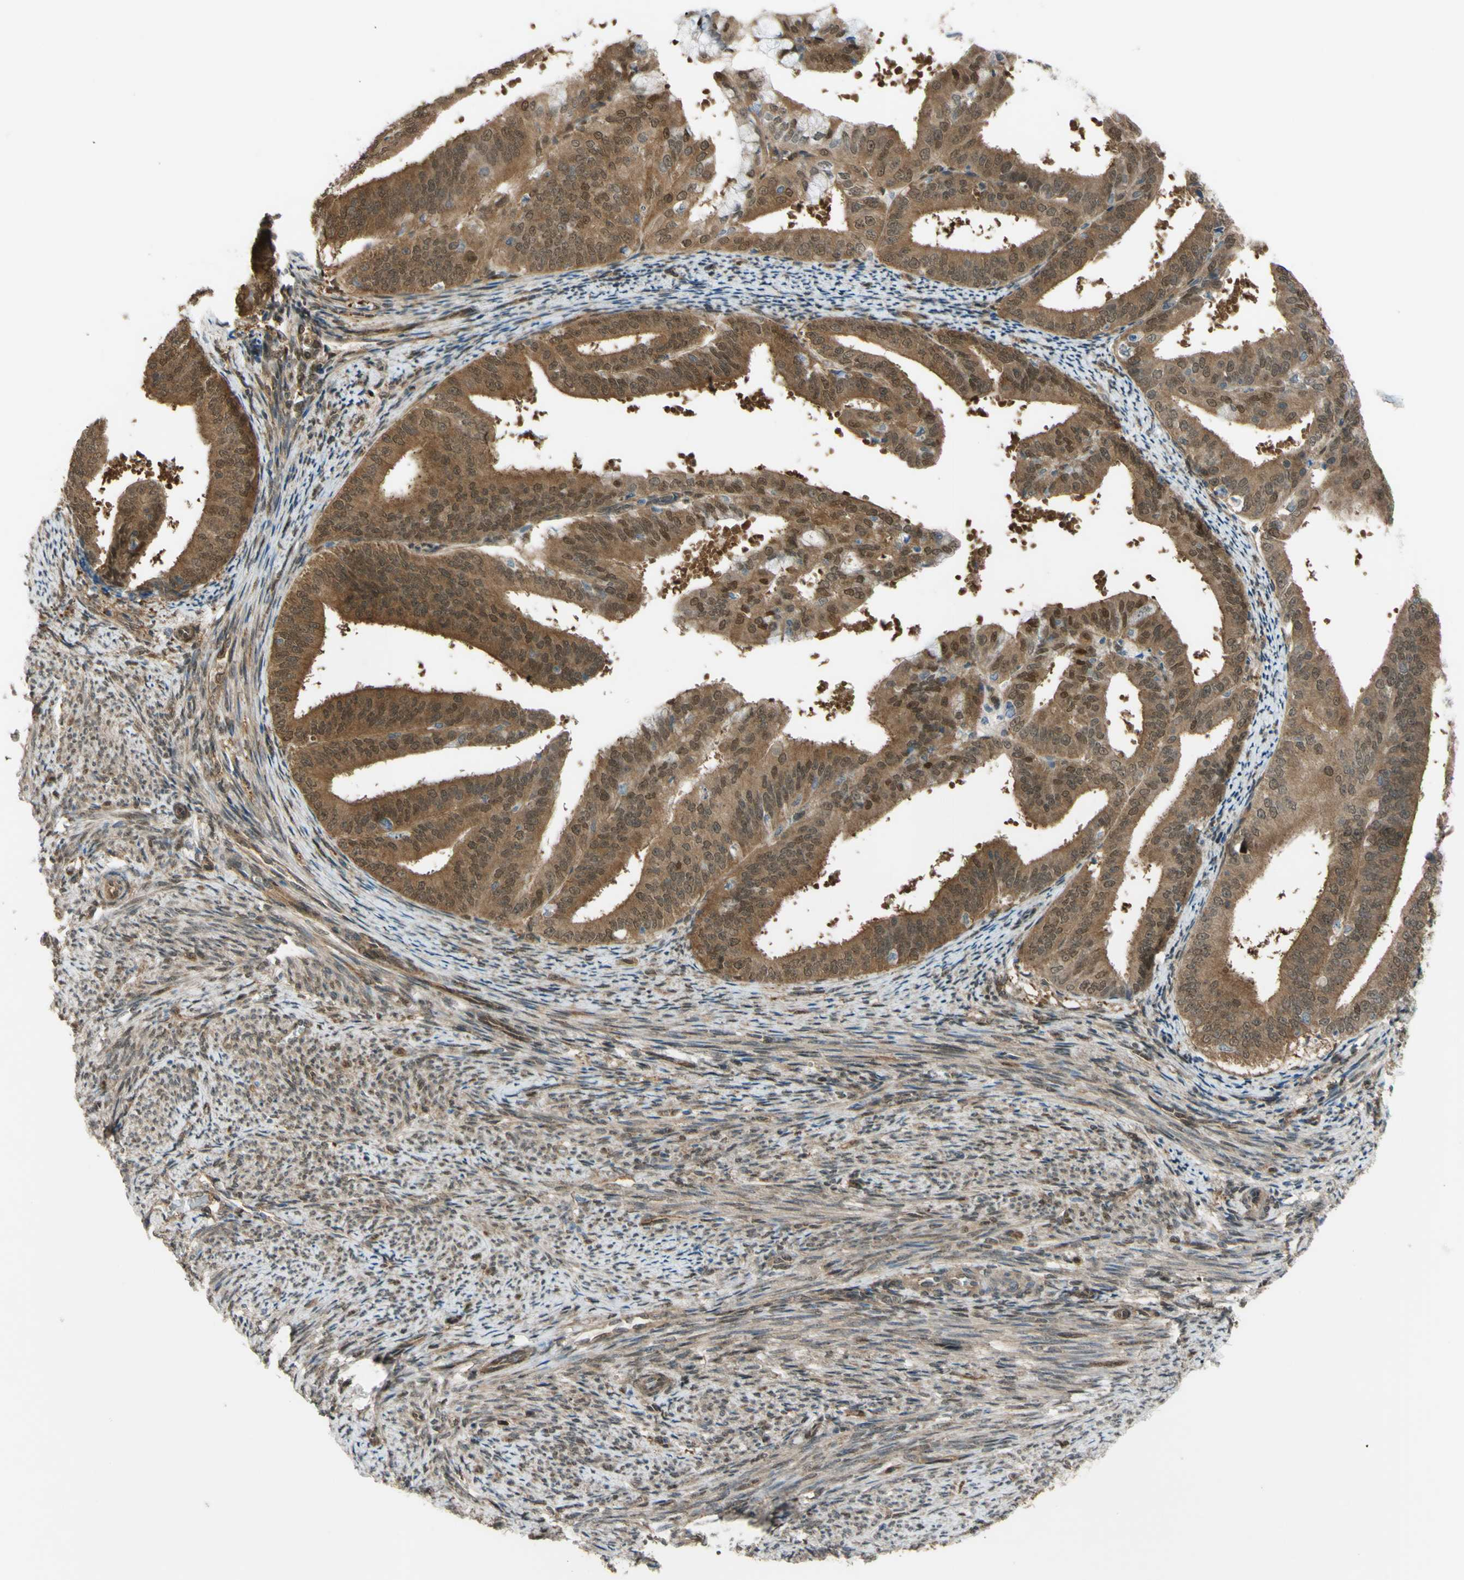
{"staining": {"intensity": "moderate", "quantity": ">75%", "location": "cytoplasmic/membranous"}, "tissue": "endometrial cancer", "cell_type": "Tumor cells", "image_type": "cancer", "snomed": [{"axis": "morphology", "description": "Adenocarcinoma, NOS"}, {"axis": "topography", "description": "Endometrium"}], "caption": "The histopathology image displays immunohistochemical staining of endometrial adenocarcinoma. There is moderate cytoplasmic/membranous positivity is present in approximately >75% of tumor cells.", "gene": "YWHAQ", "patient": {"sex": "female", "age": 63}}